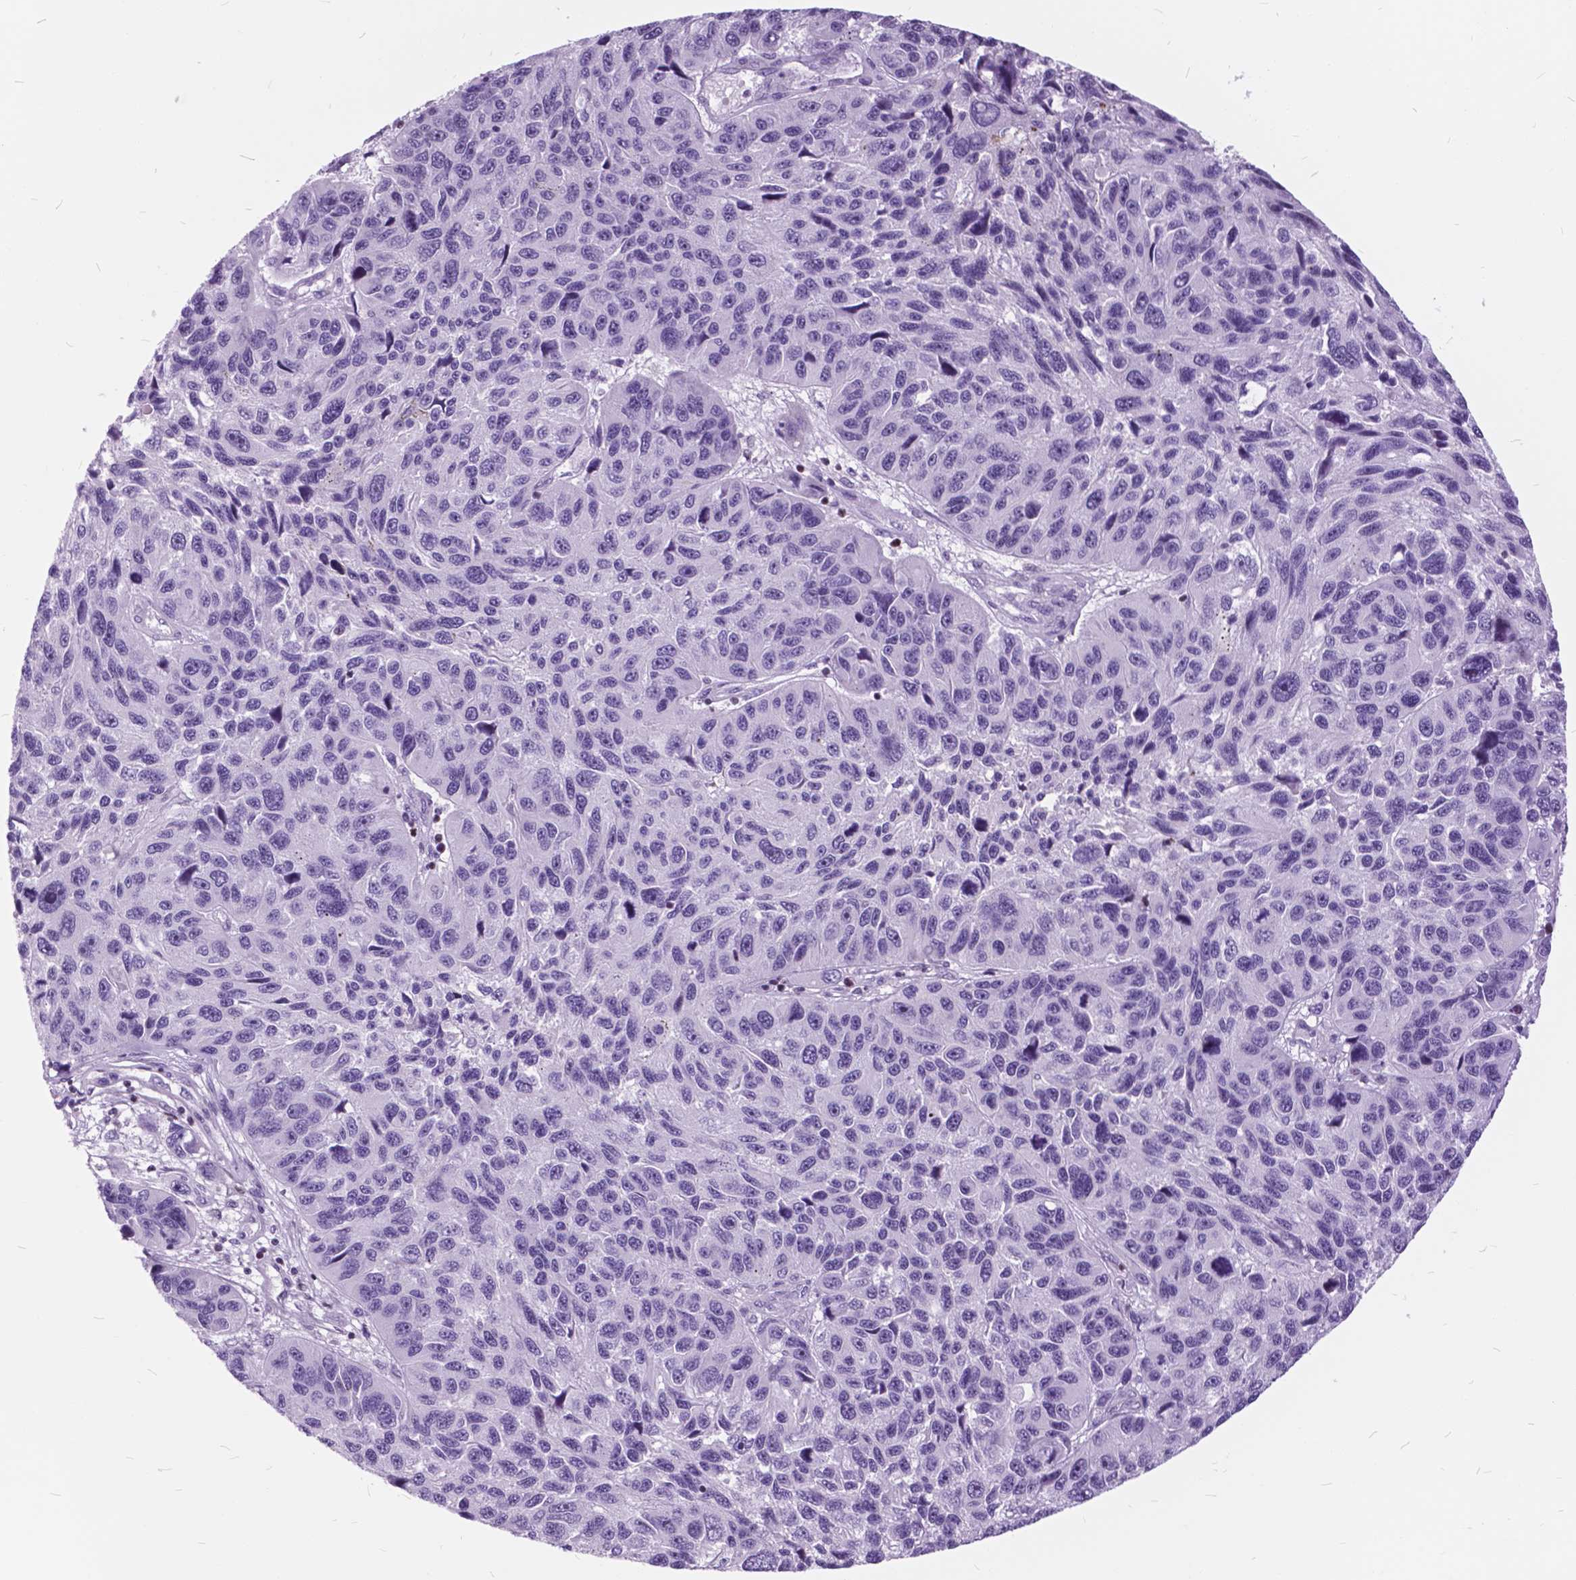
{"staining": {"intensity": "negative", "quantity": "none", "location": "none"}, "tissue": "melanoma", "cell_type": "Tumor cells", "image_type": "cancer", "snomed": [{"axis": "morphology", "description": "Malignant melanoma, NOS"}, {"axis": "topography", "description": "Skin"}], "caption": "Tumor cells are negative for brown protein staining in malignant melanoma. (DAB (3,3'-diaminobenzidine) IHC, high magnification).", "gene": "SP140", "patient": {"sex": "male", "age": 53}}